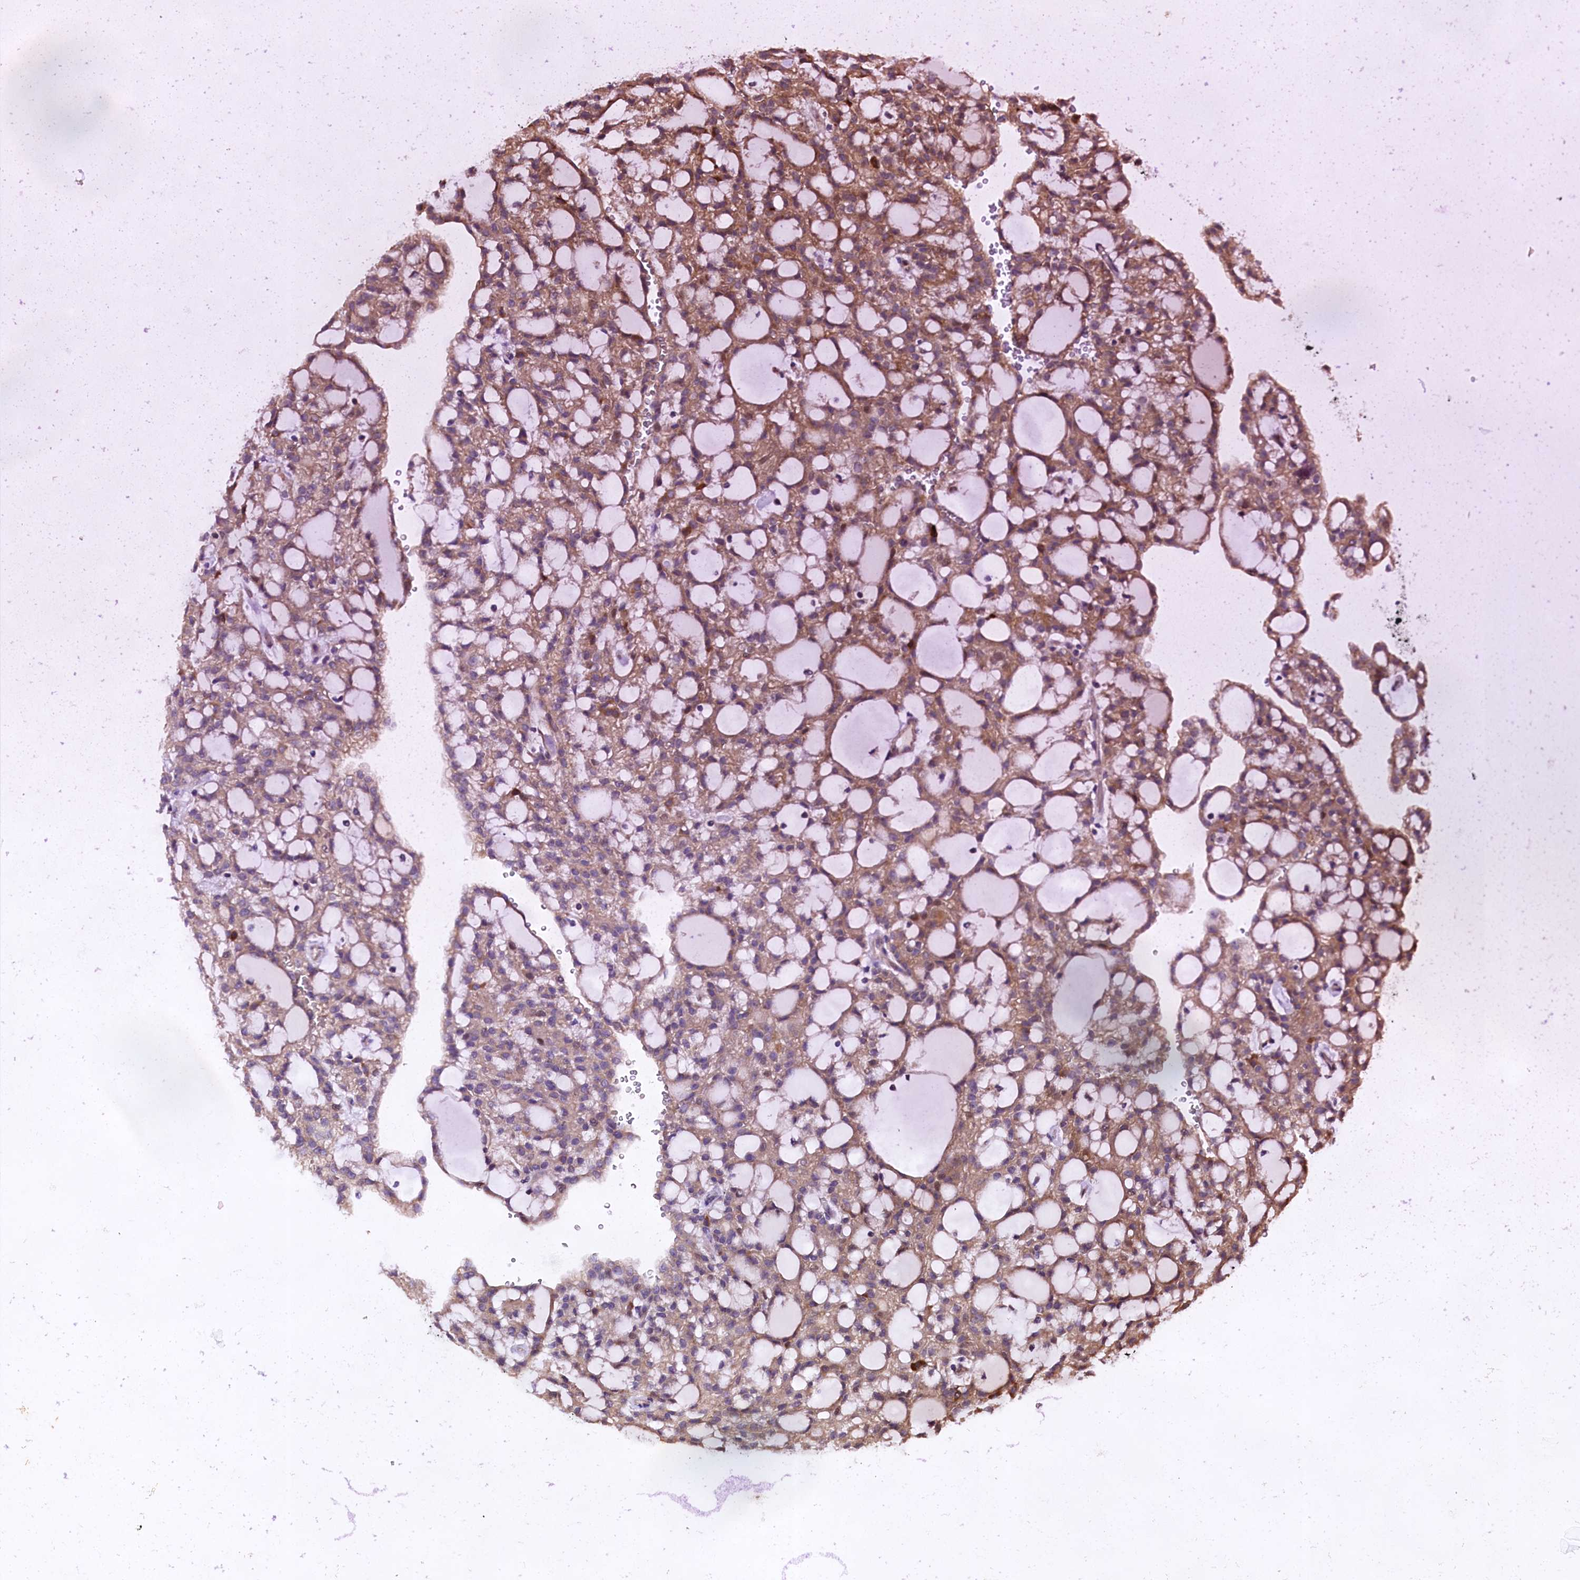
{"staining": {"intensity": "moderate", "quantity": "25%-75%", "location": "cytoplasmic/membranous"}, "tissue": "renal cancer", "cell_type": "Tumor cells", "image_type": "cancer", "snomed": [{"axis": "morphology", "description": "Adenocarcinoma, NOS"}, {"axis": "topography", "description": "Kidney"}], "caption": "Renal cancer (adenocarcinoma) stained with a protein marker demonstrates moderate staining in tumor cells.", "gene": "DOHH", "patient": {"sex": "male", "age": 63}}